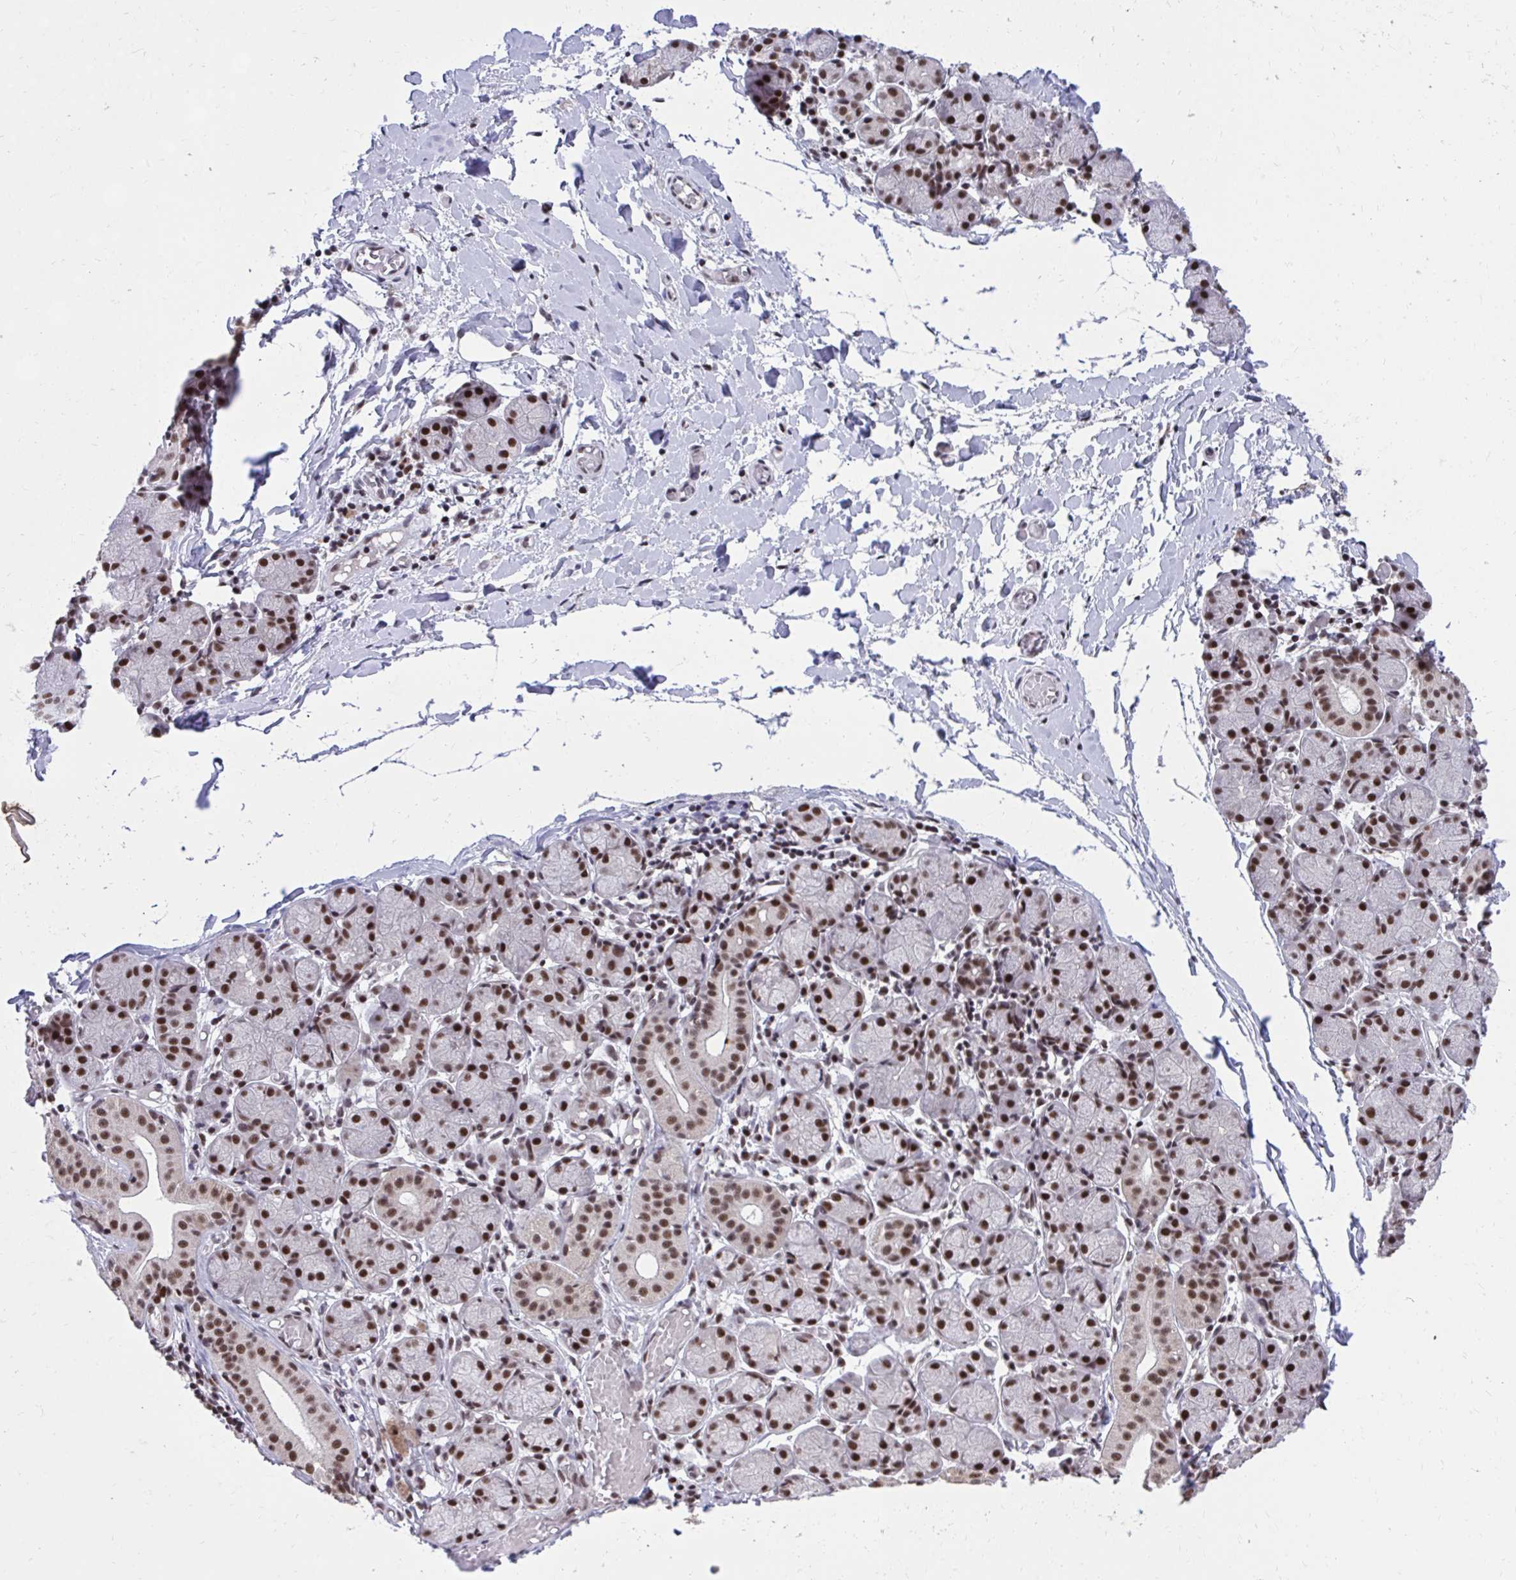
{"staining": {"intensity": "strong", "quantity": ">75%", "location": "nuclear"}, "tissue": "salivary gland", "cell_type": "Glandular cells", "image_type": "normal", "snomed": [{"axis": "morphology", "description": "Normal tissue, NOS"}, {"axis": "topography", "description": "Salivary gland"}], "caption": "There is high levels of strong nuclear positivity in glandular cells of unremarkable salivary gland, as demonstrated by immunohistochemical staining (brown color).", "gene": "SYNE4", "patient": {"sex": "female", "age": 24}}